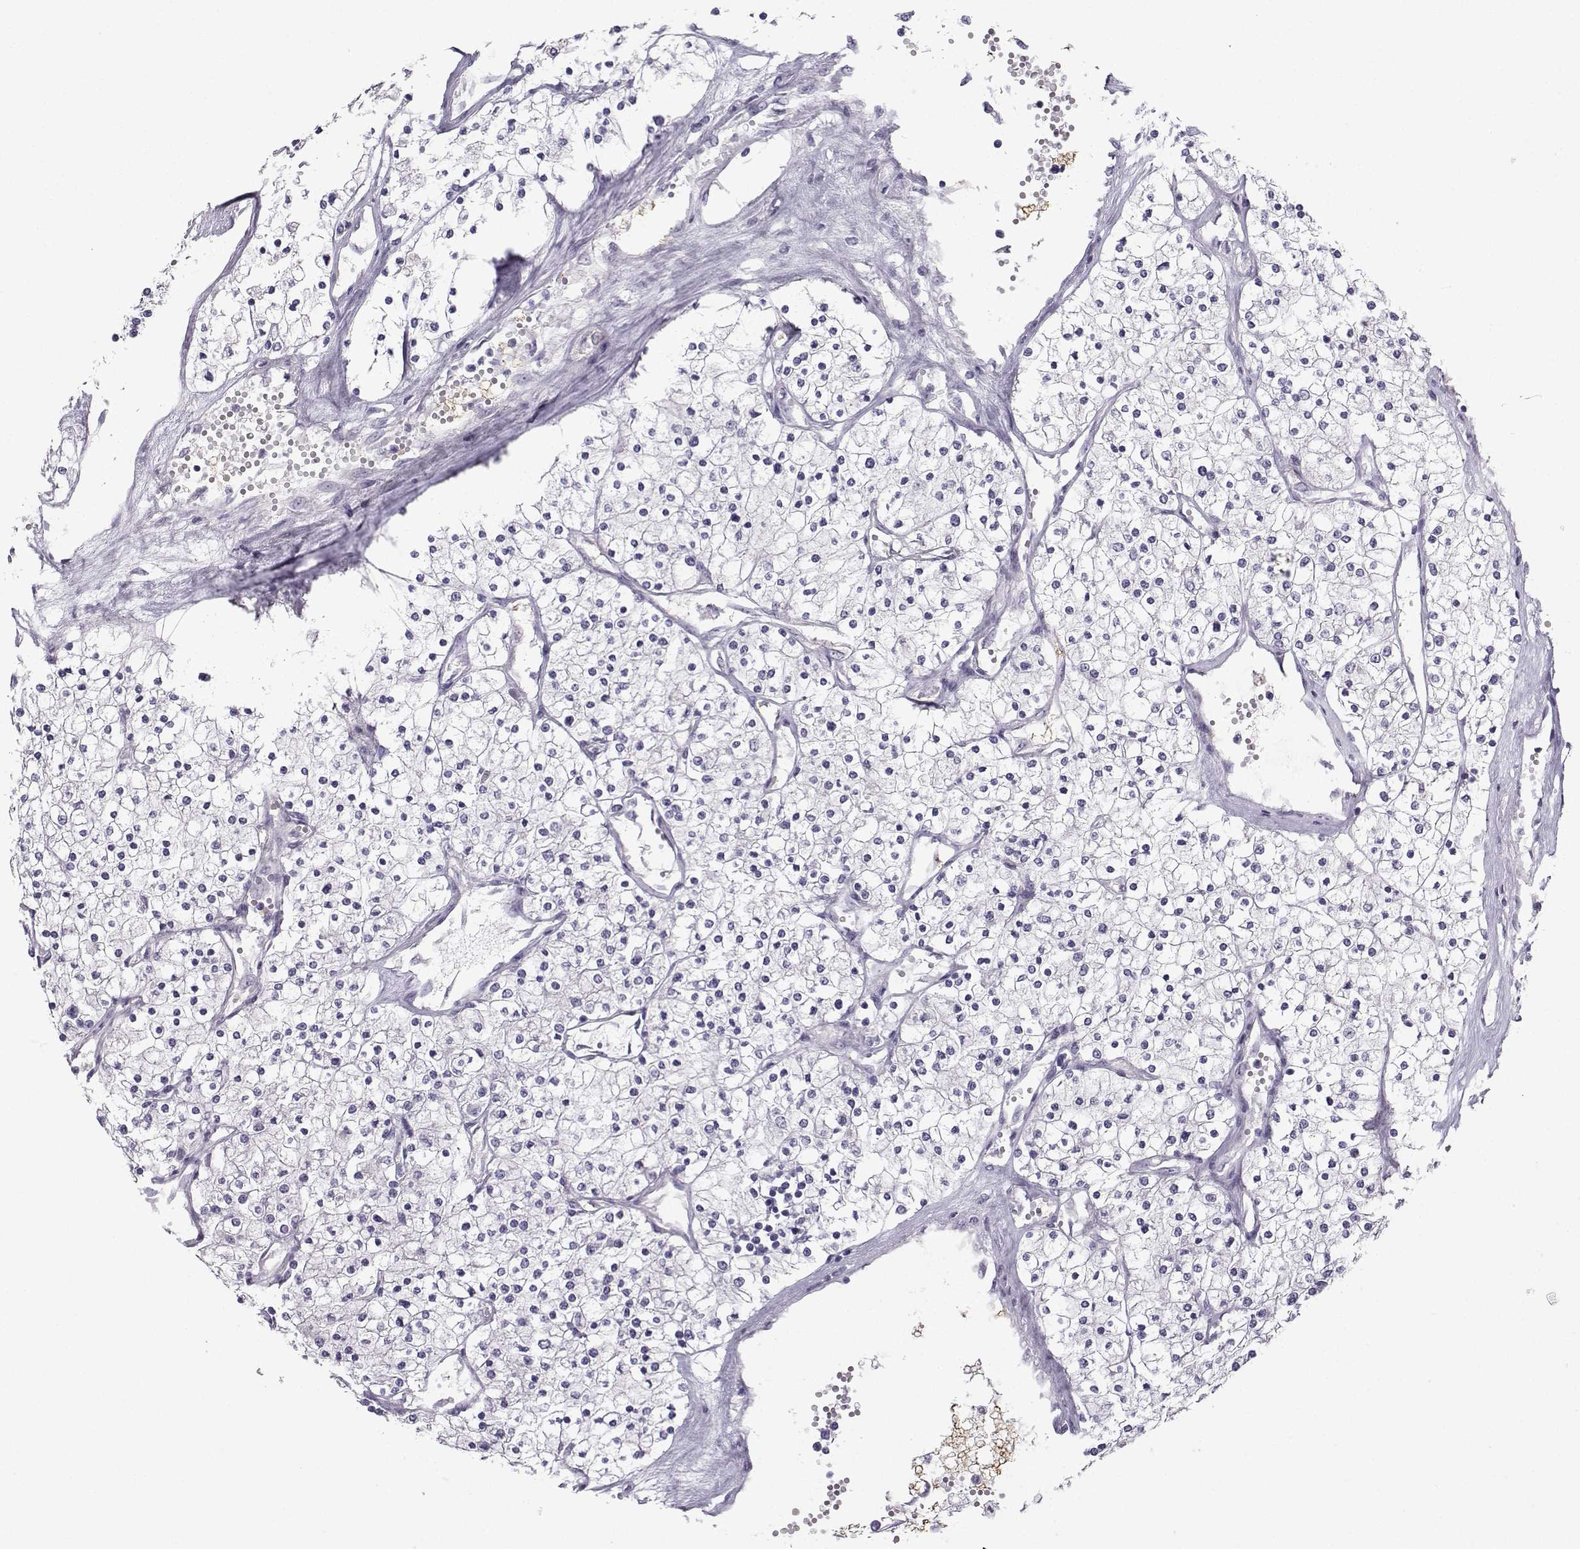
{"staining": {"intensity": "negative", "quantity": "none", "location": "none"}, "tissue": "renal cancer", "cell_type": "Tumor cells", "image_type": "cancer", "snomed": [{"axis": "morphology", "description": "Adenocarcinoma, NOS"}, {"axis": "topography", "description": "Kidney"}], "caption": "This is an immunohistochemistry image of adenocarcinoma (renal). There is no positivity in tumor cells.", "gene": "NQO1", "patient": {"sex": "male", "age": 80}}